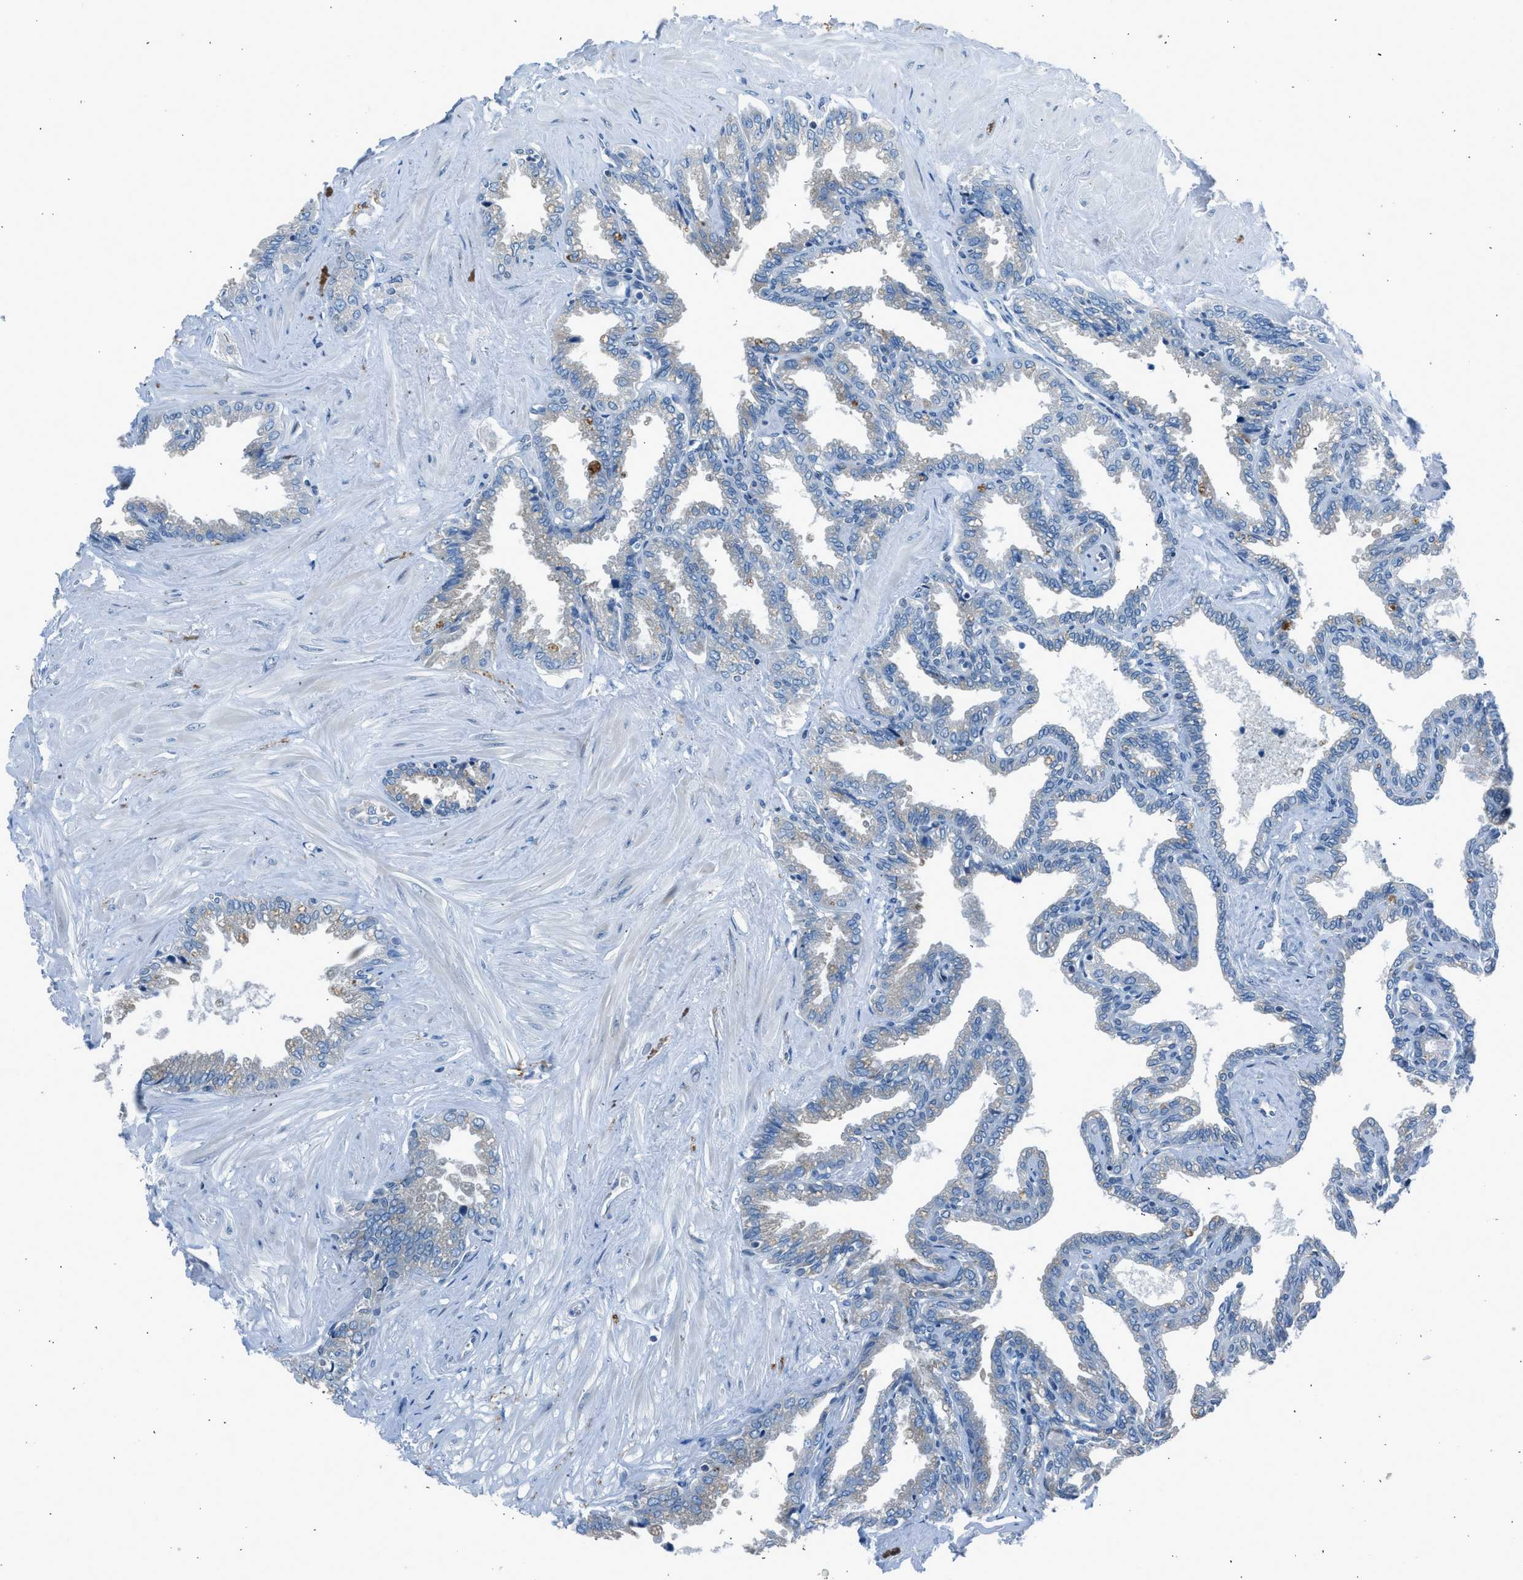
{"staining": {"intensity": "weak", "quantity": "<25%", "location": "cytoplasmic/membranous"}, "tissue": "seminal vesicle", "cell_type": "Glandular cells", "image_type": "normal", "snomed": [{"axis": "morphology", "description": "Normal tissue, NOS"}, {"axis": "topography", "description": "Seminal veicle"}], "caption": "This micrograph is of normal seminal vesicle stained with IHC to label a protein in brown with the nuclei are counter-stained blue. There is no staining in glandular cells.", "gene": "RNF41", "patient": {"sex": "male", "age": 46}}